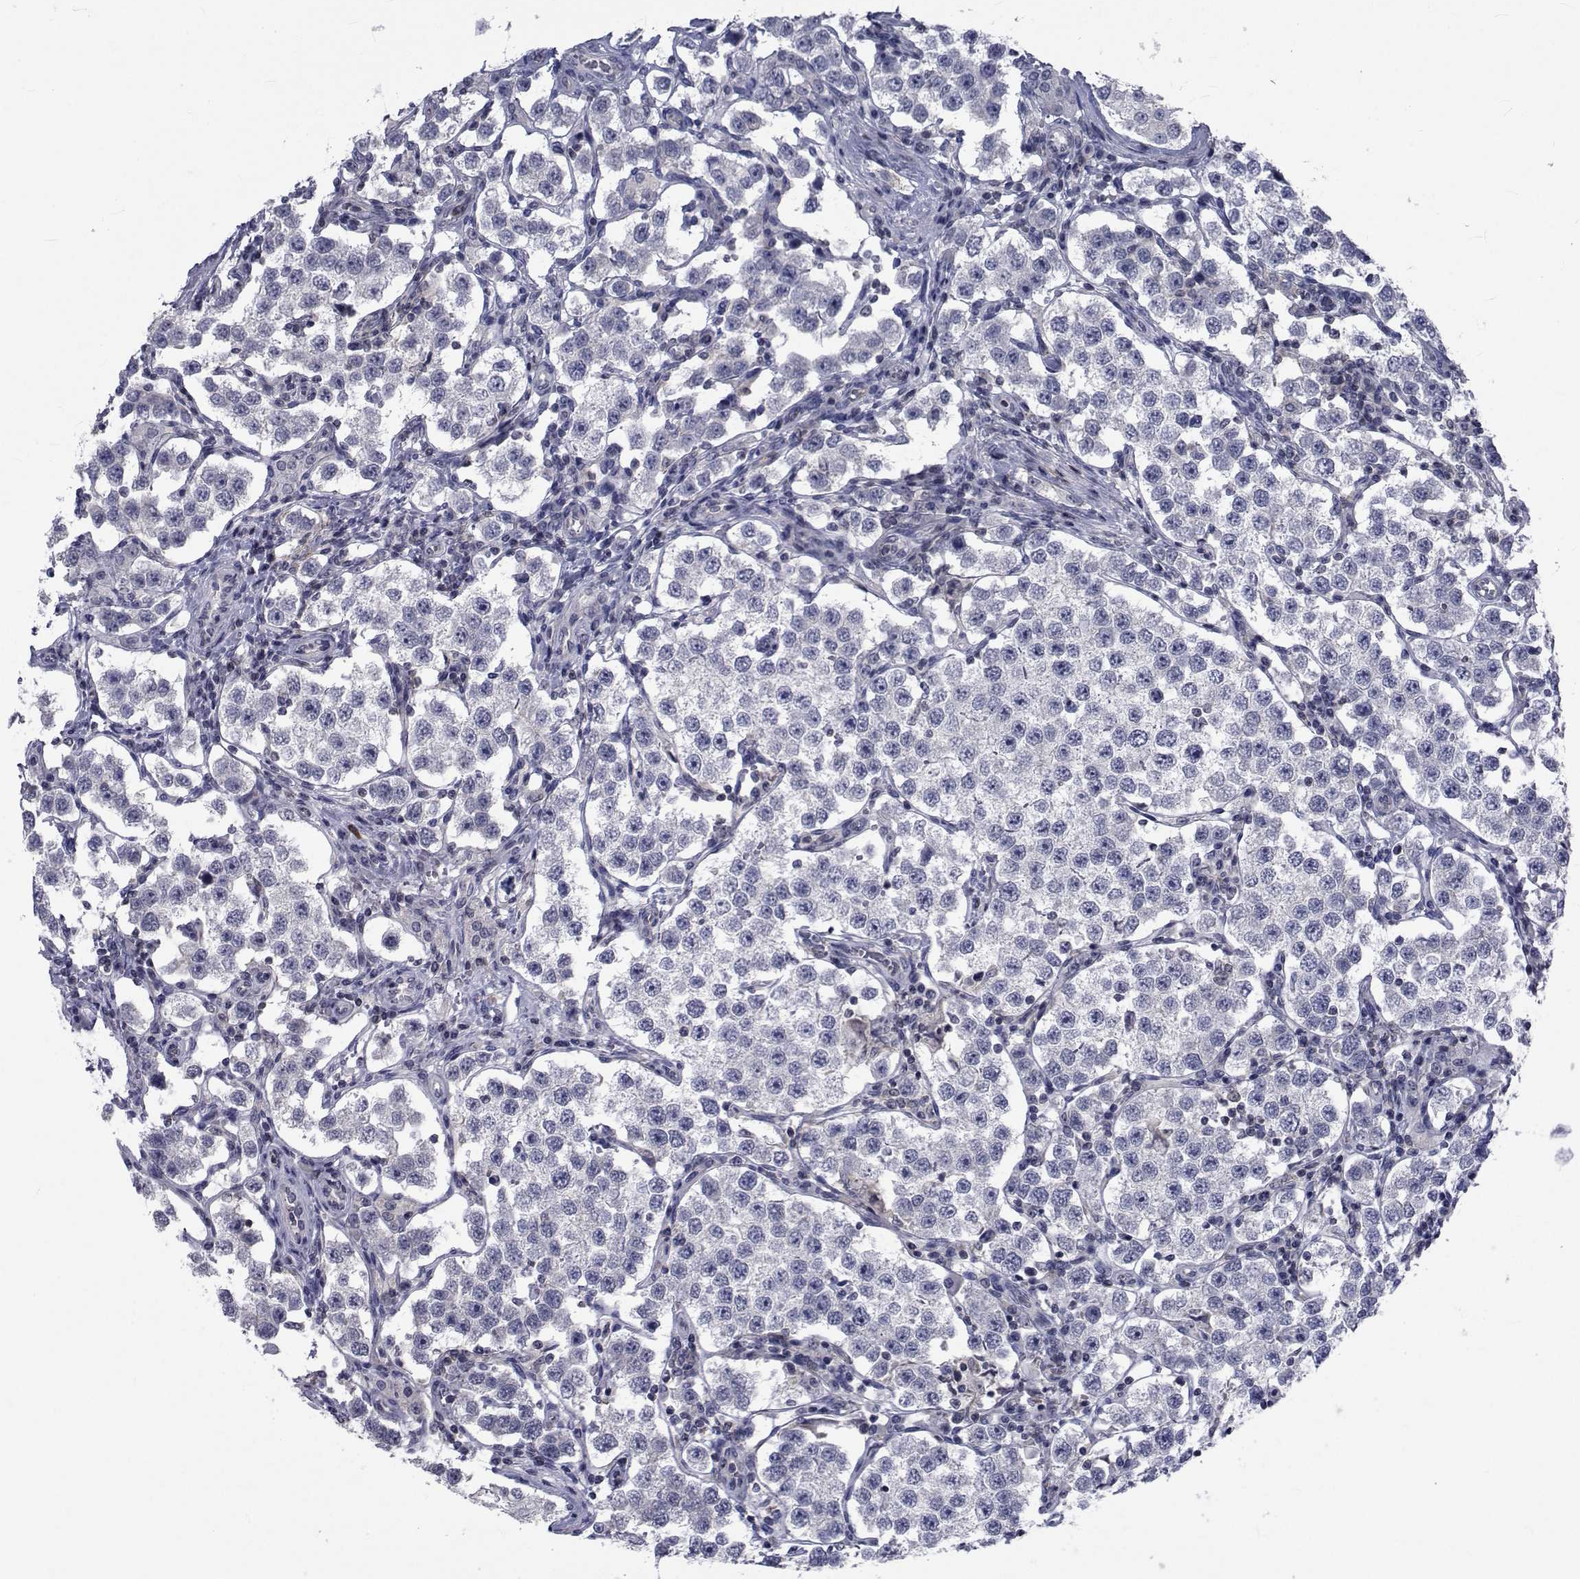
{"staining": {"intensity": "negative", "quantity": "none", "location": "none"}, "tissue": "testis cancer", "cell_type": "Tumor cells", "image_type": "cancer", "snomed": [{"axis": "morphology", "description": "Seminoma, NOS"}, {"axis": "topography", "description": "Testis"}], "caption": "IHC histopathology image of human testis cancer (seminoma) stained for a protein (brown), which exhibits no staining in tumor cells.", "gene": "SLC30A10", "patient": {"sex": "male", "age": 37}}